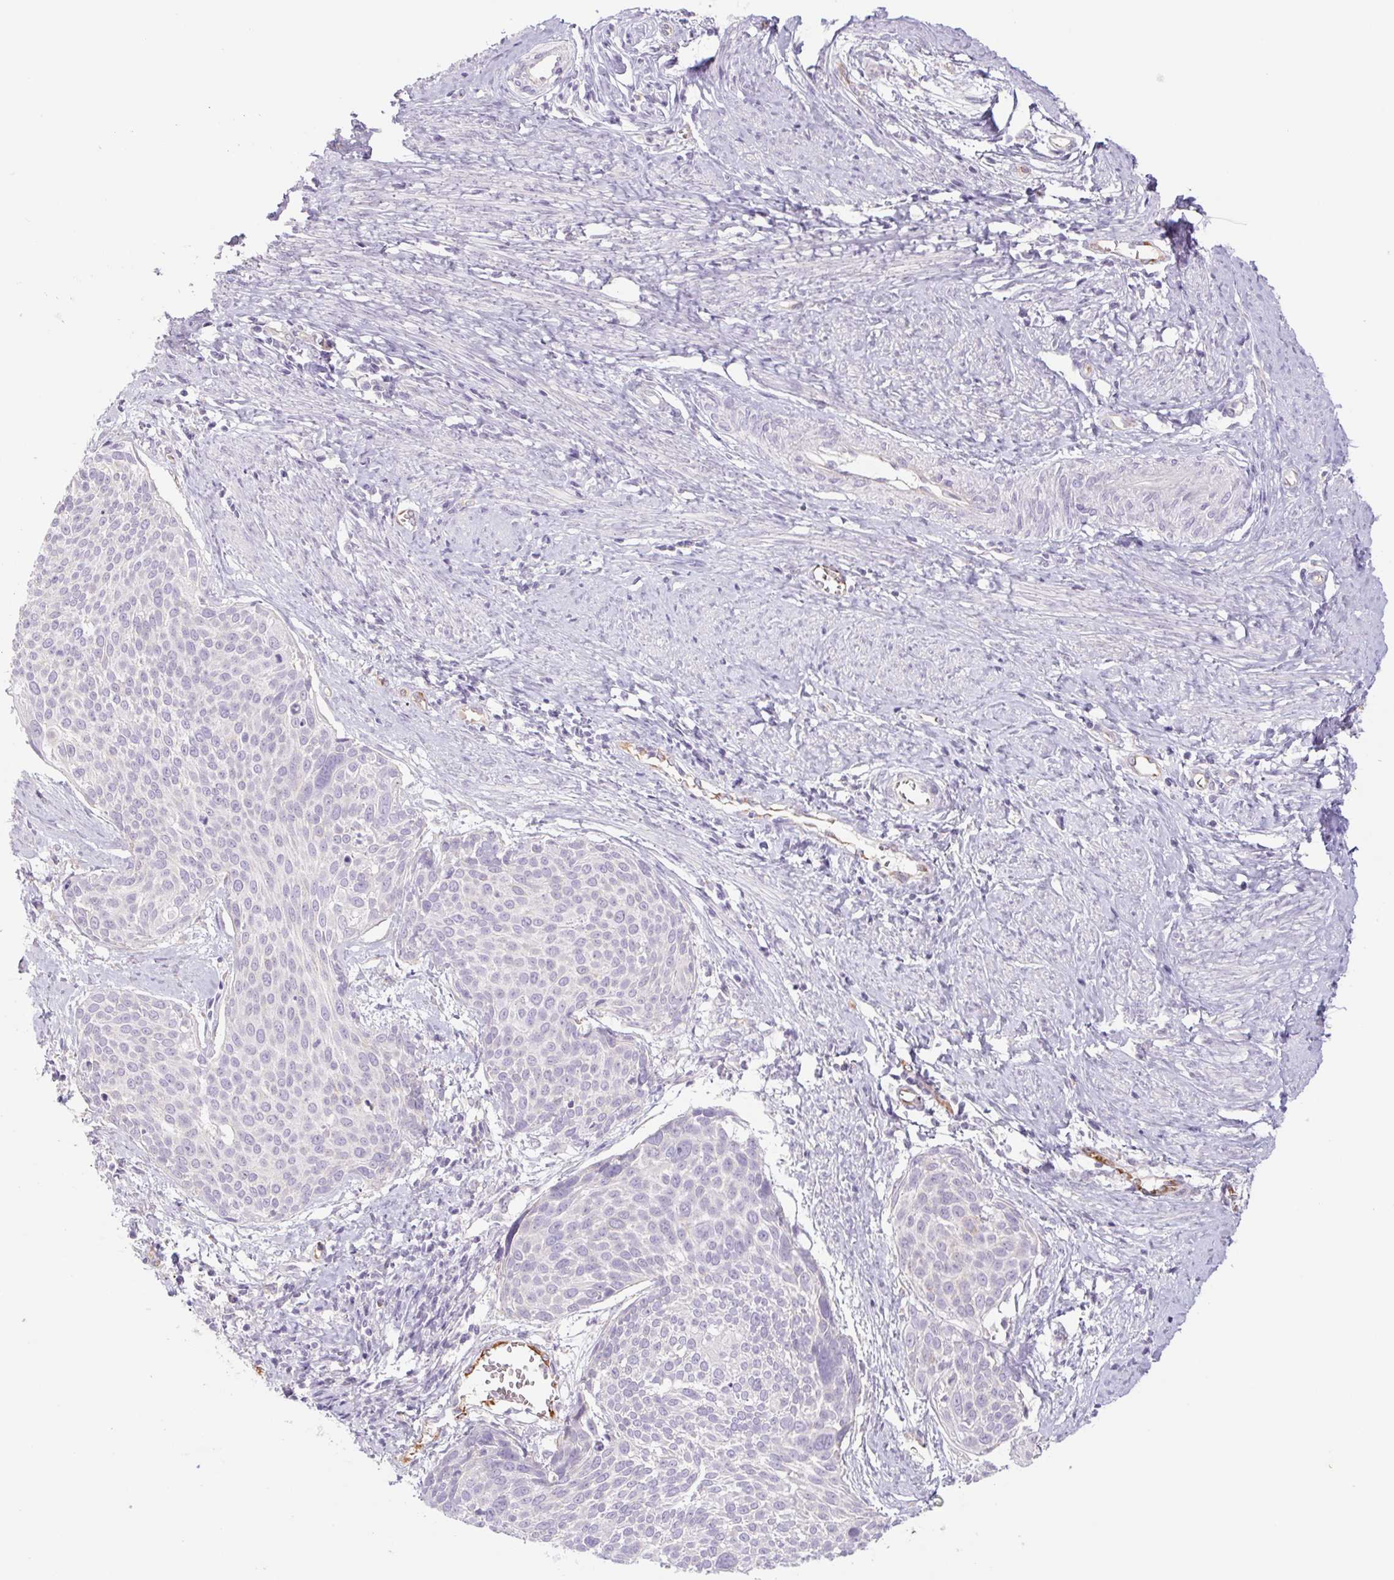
{"staining": {"intensity": "negative", "quantity": "none", "location": "none"}, "tissue": "cervical cancer", "cell_type": "Tumor cells", "image_type": "cancer", "snomed": [{"axis": "morphology", "description": "Squamous cell carcinoma, NOS"}, {"axis": "topography", "description": "Cervix"}], "caption": "DAB immunohistochemical staining of human cervical cancer displays no significant staining in tumor cells.", "gene": "IGFL3", "patient": {"sex": "female", "age": 39}}